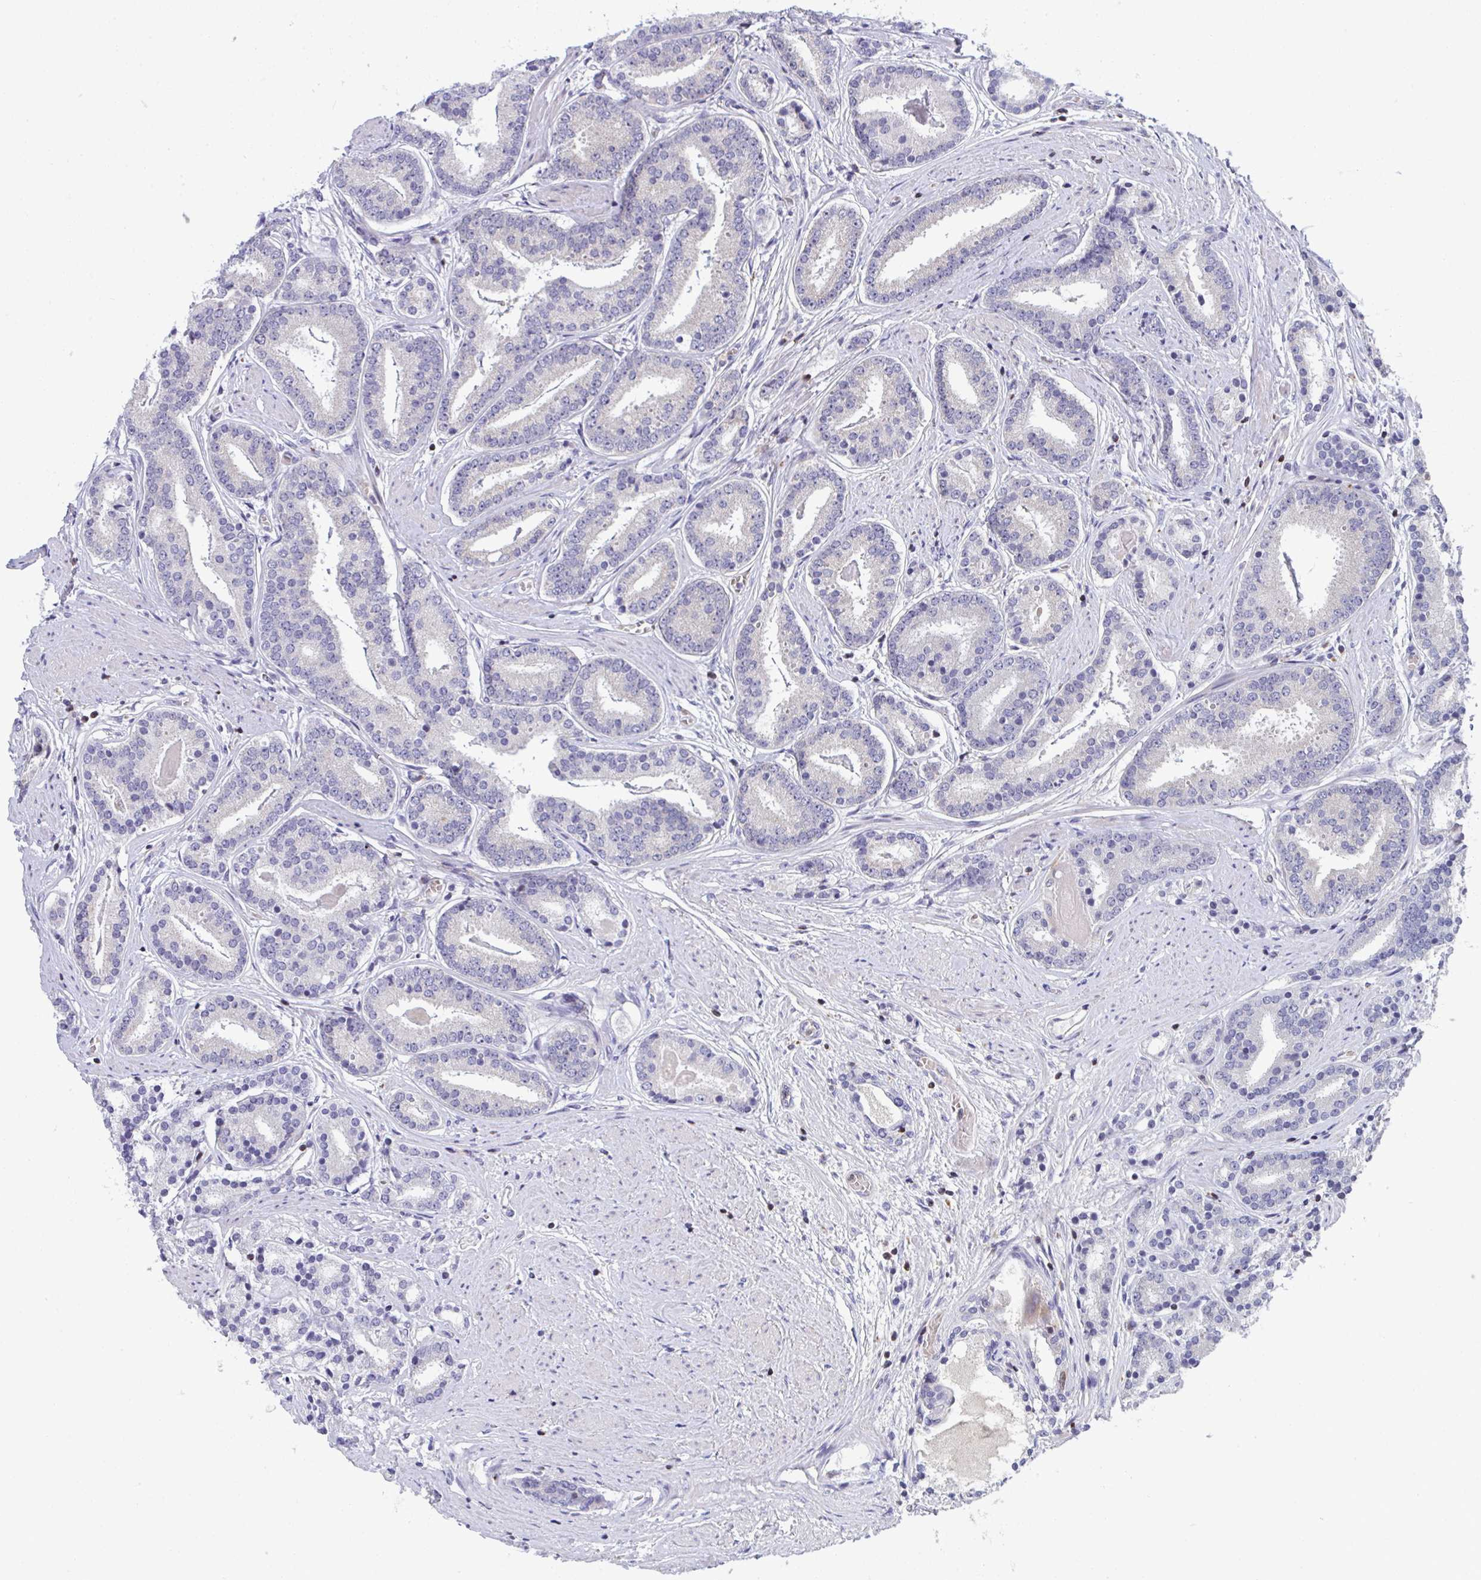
{"staining": {"intensity": "negative", "quantity": "none", "location": "none"}, "tissue": "prostate cancer", "cell_type": "Tumor cells", "image_type": "cancer", "snomed": [{"axis": "morphology", "description": "Adenocarcinoma, High grade"}, {"axis": "topography", "description": "Prostate"}], "caption": "Human high-grade adenocarcinoma (prostate) stained for a protein using immunohistochemistry displays no staining in tumor cells.", "gene": "AOC2", "patient": {"sex": "male", "age": 63}}